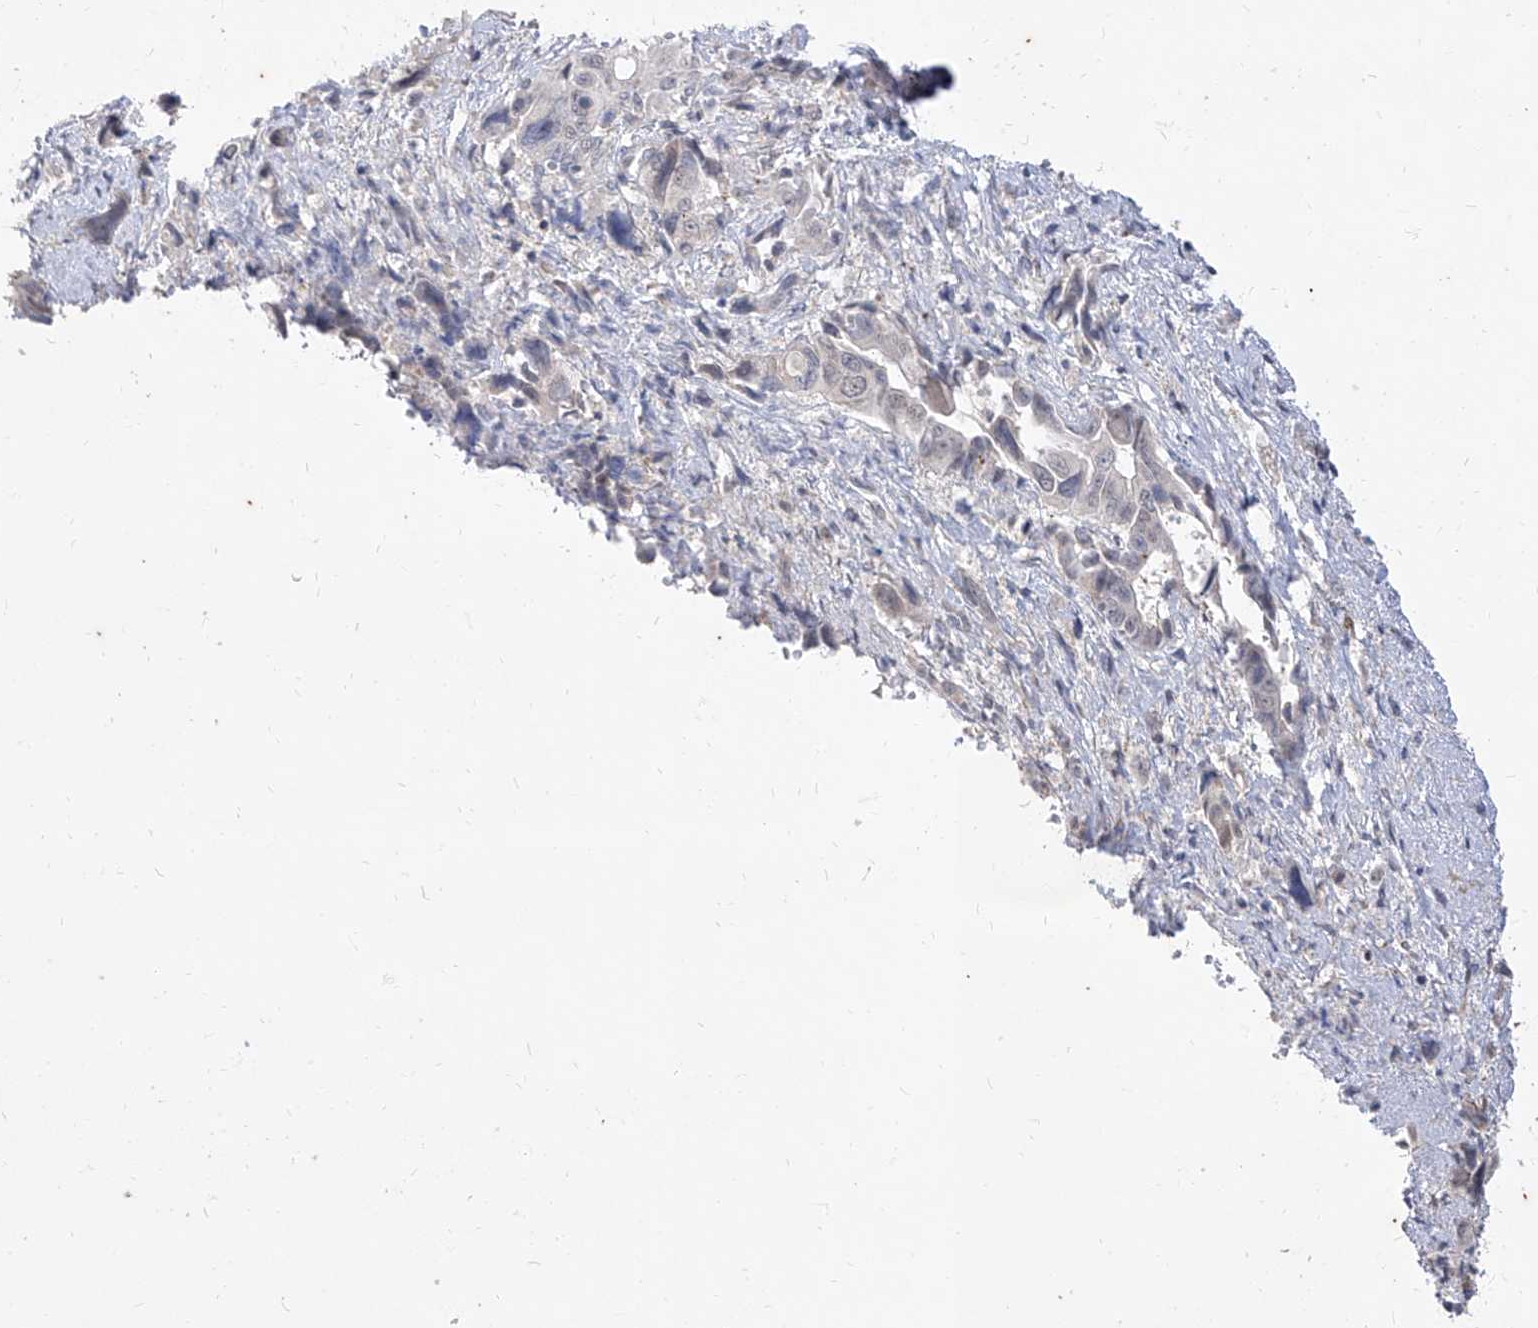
{"staining": {"intensity": "negative", "quantity": "none", "location": "none"}, "tissue": "pancreatic cancer", "cell_type": "Tumor cells", "image_type": "cancer", "snomed": [{"axis": "morphology", "description": "Adenocarcinoma, NOS"}, {"axis": "topography", "description": "Pancreas"}], "caption": "There is no significant staining in tumor cells of pancreatic cancer.", "gene": "PHF20L1", "patient": {"sex": "male", "age": 46}}